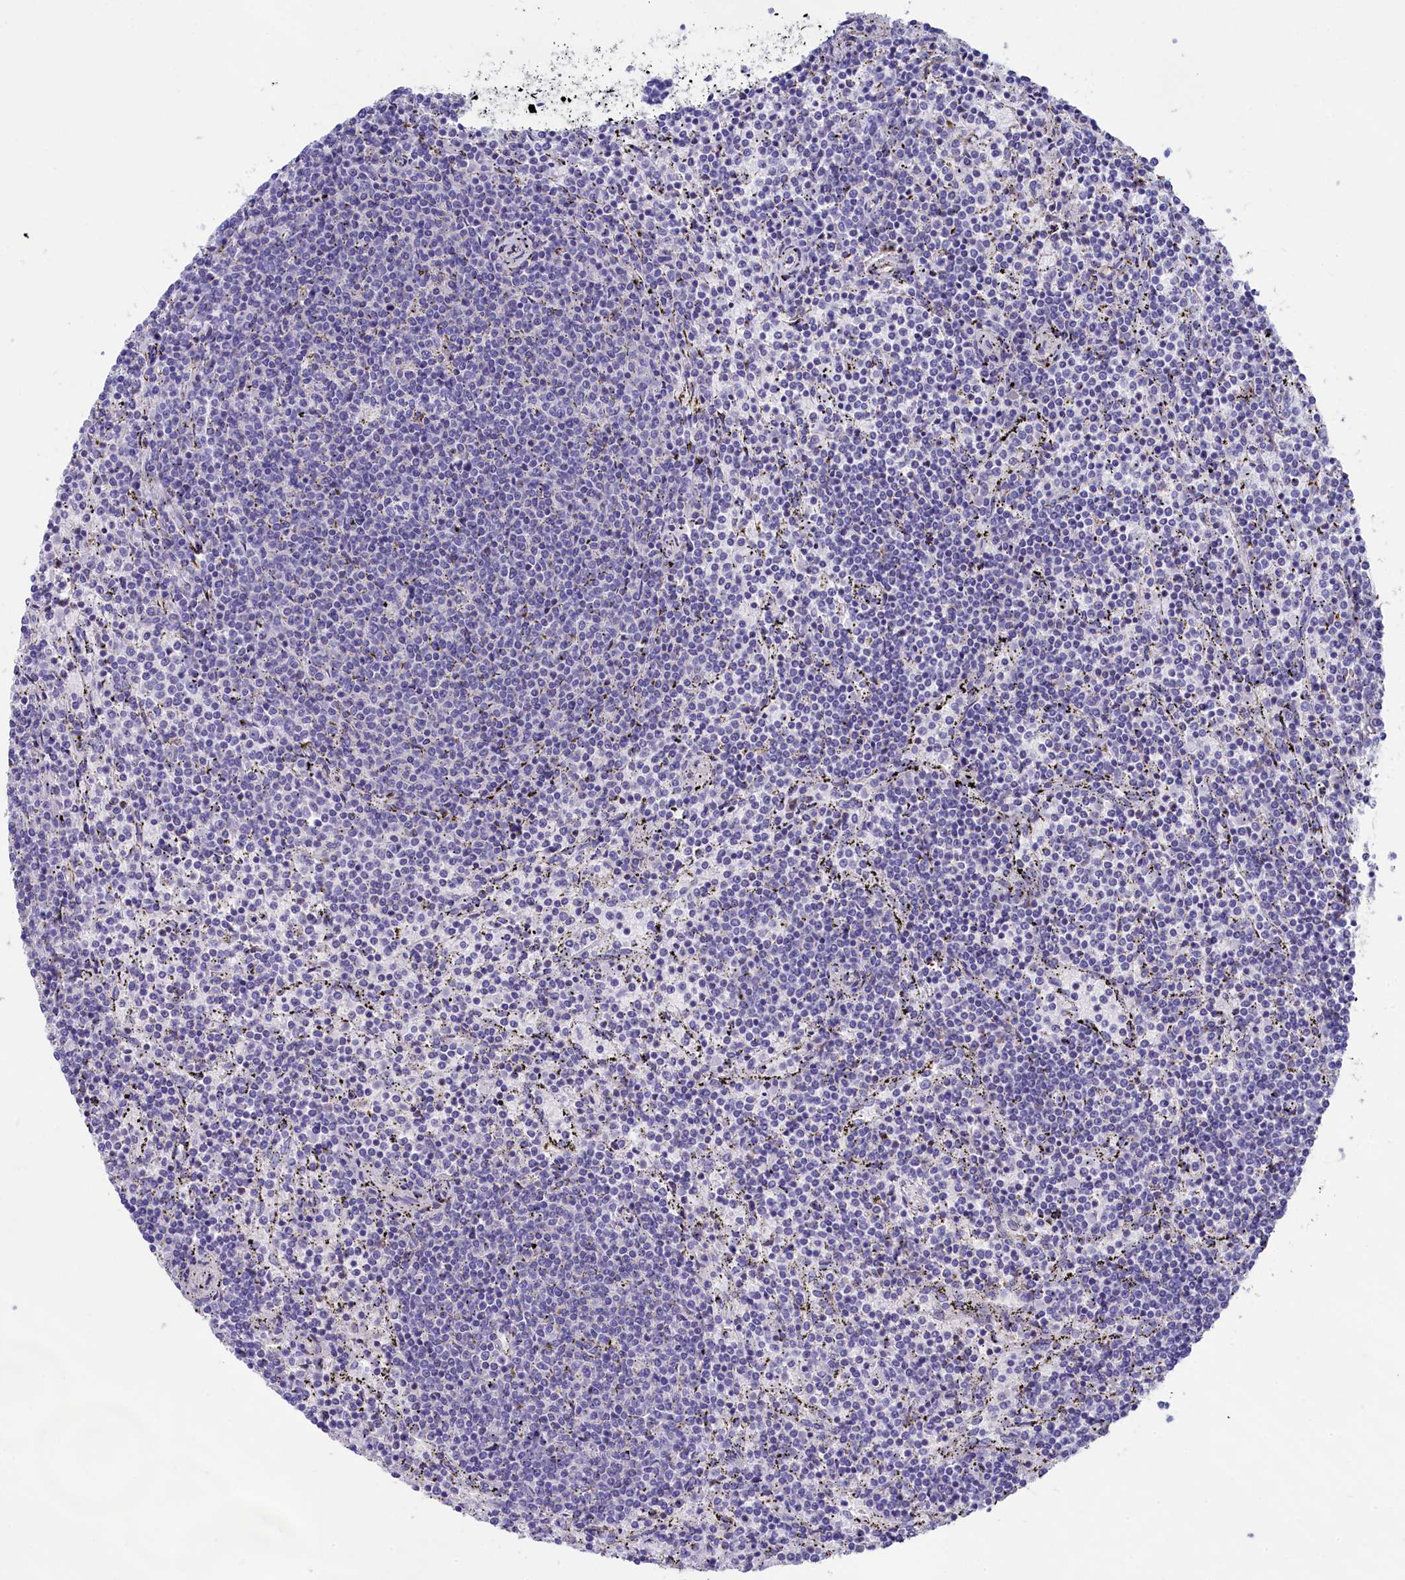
{"staining": {"intensity": "negative", "quantity": "none", "location": "none"}, "tissue": "lymphoma", "cell_type": "Tumor cells", "image_type": "cancer", "snomed": [{"axis": "morphology", "description": "Malignant lymphoma, non-Hodgkin's type, Low grade"}, {"axis": "topography", "description": "Spleen"}], "caption": "Protein analysis of malignant lymphoma, non-Hodgkin's type (low-grade) shows no significant staining in tumor cells.", "gene": "PRDM12", "patient": {"sex": "female", "age": 50}}